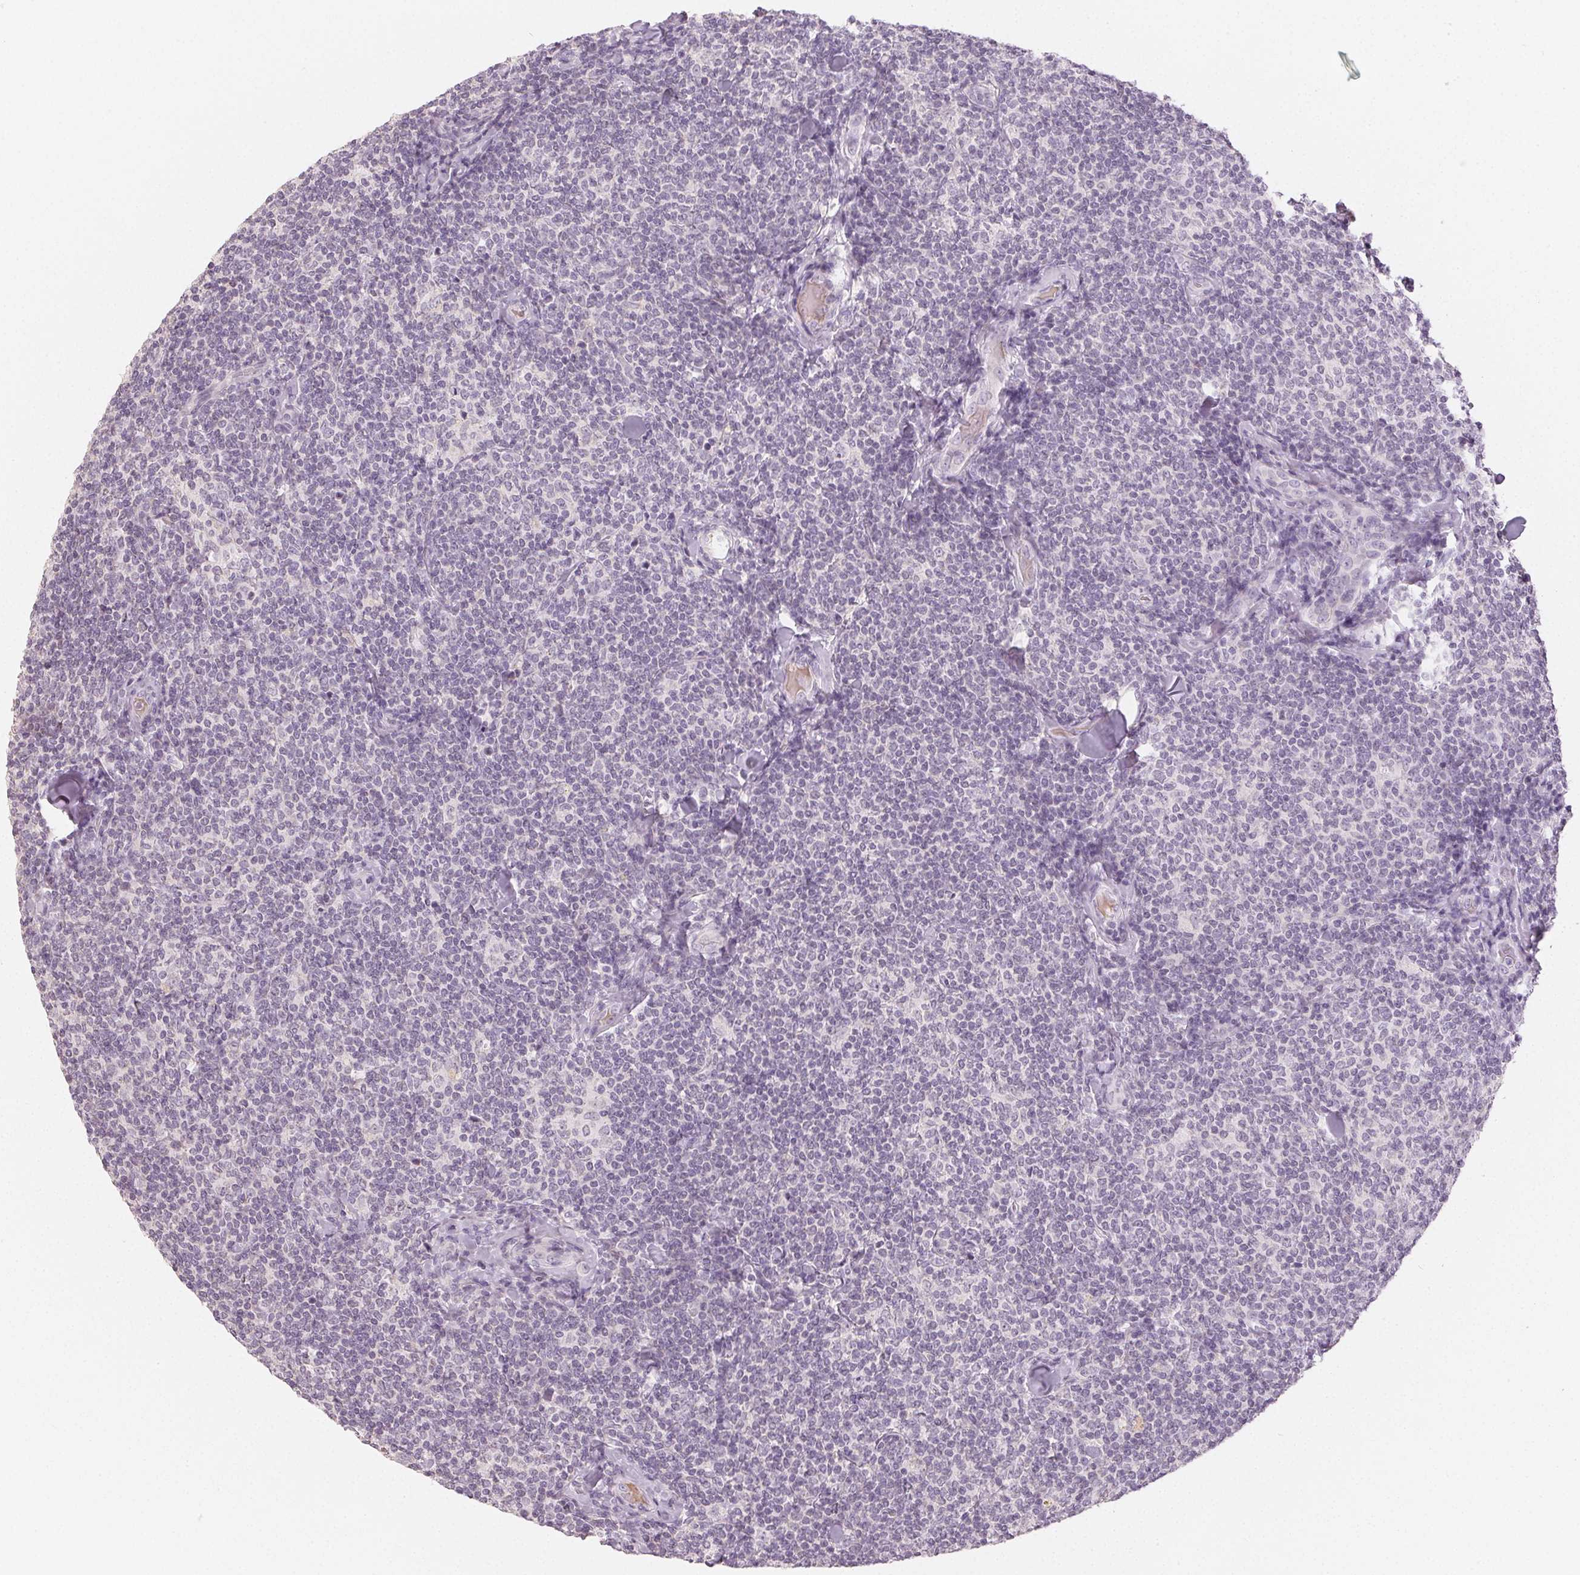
{"staining": {"intensity": "negative", "quantity": "none", "location": "none"}, "tissue": "lymphoma", "cell_type": "Tumor cells", "image_type": "cancer", "snomed": [{"axis": "morphology", "description": "Malignant lymphoma, non-Hodgkin's type, Low grade"}, {"axis": "topography", "description": "Lymph node"}], "caption": "Immunohistochemistry (IHC) image of neoplastic tissue: malignant lymphoma, non-Hodgkin's type (low-grade) stained with DAB (3,3'-diaminobenzidine) demonstrates no significant protein positivity in tumor cells.", "gene": "LVRN", "patient": {"sex": "female", "age": 56}}